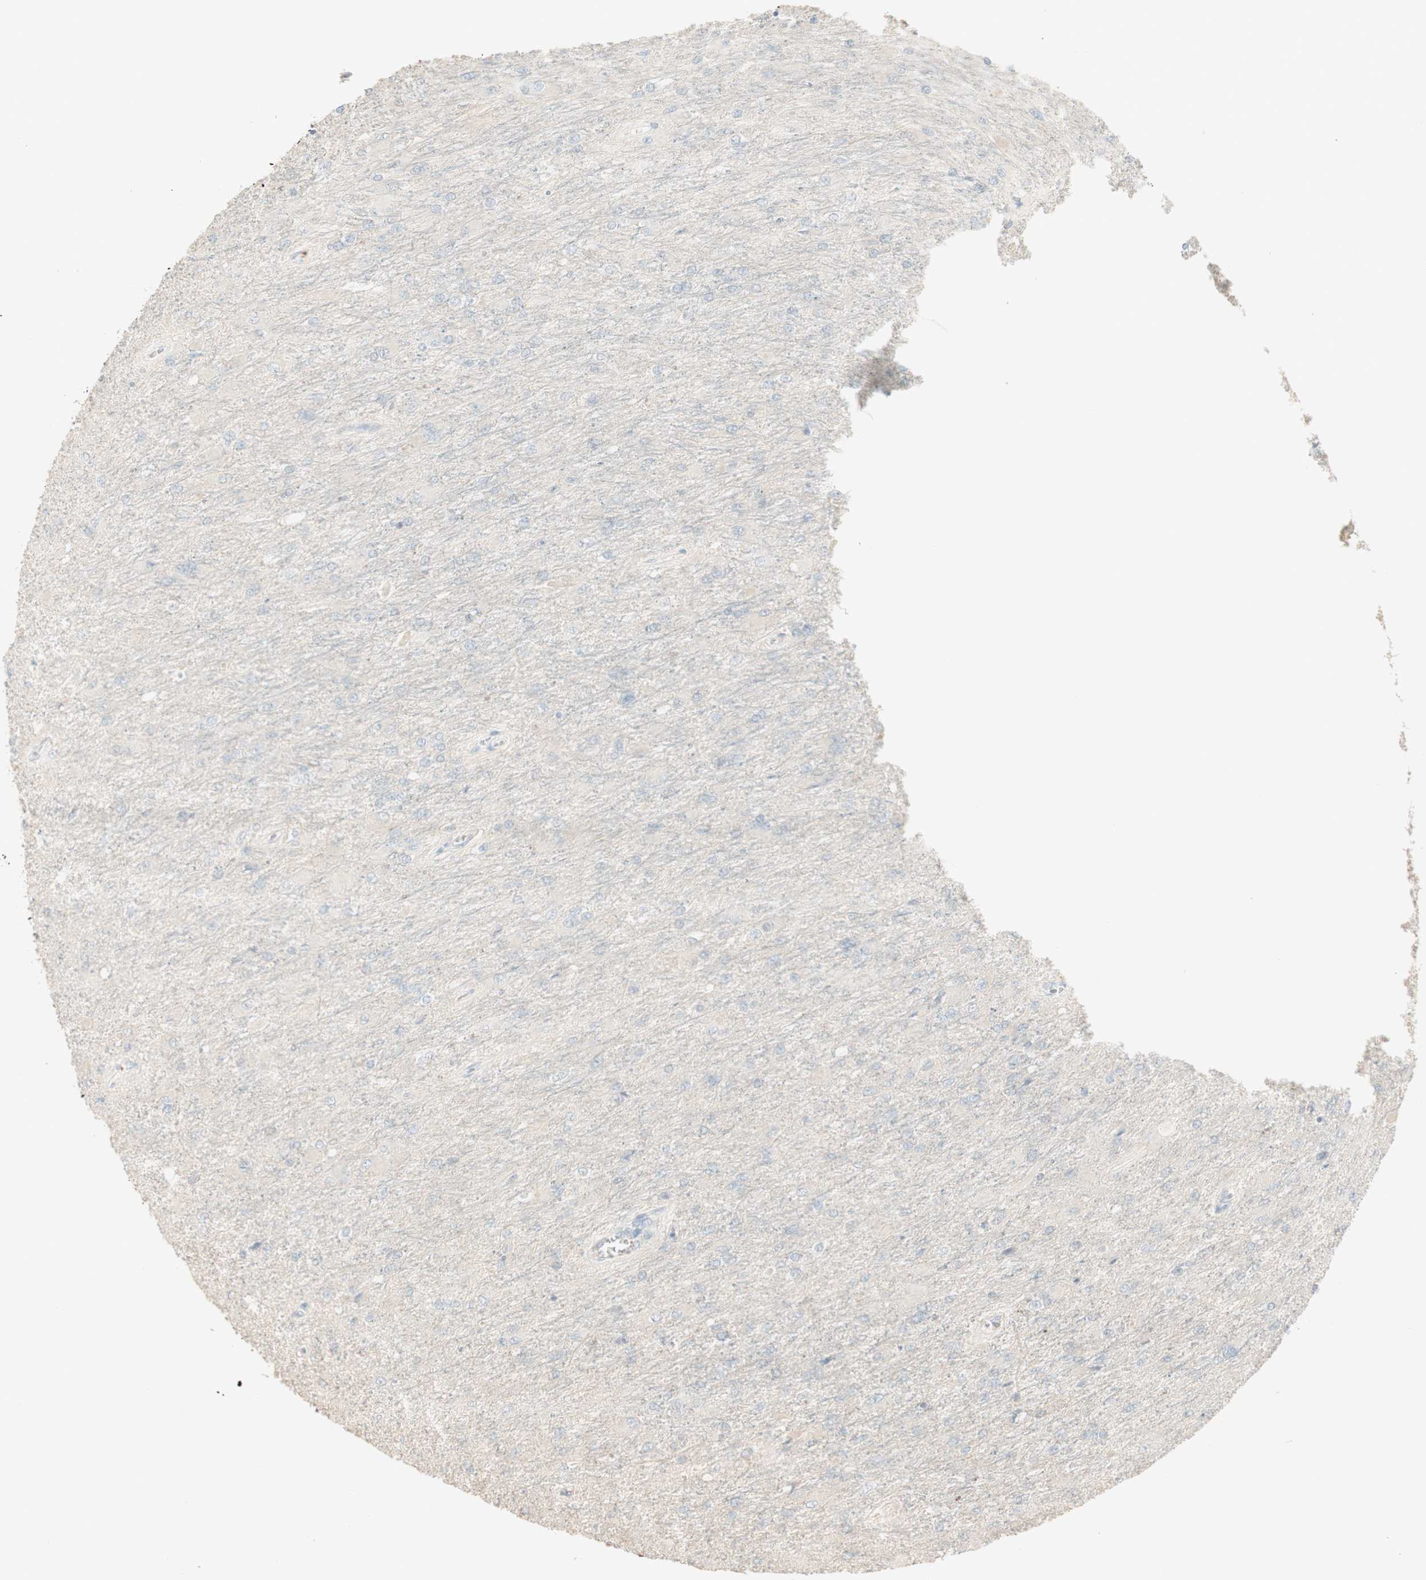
{"staining": {"intensity": "negative", "quantity": "none", "location": "none"}, "tissue": "glioma", "cell_type": "Tumor cells", "image_type": "cancer", "snomed": [{"axis": "morphology", "description": "Glioma, malignant, High grade"}, {"axis": "topography", "description": "Cerebral cortex"}], "caption": "This is an IHC image of human glioma. There is no positivity in tumor cells.", "gene": "IFNG", "patient": {"sex": "female", "age": 36}}